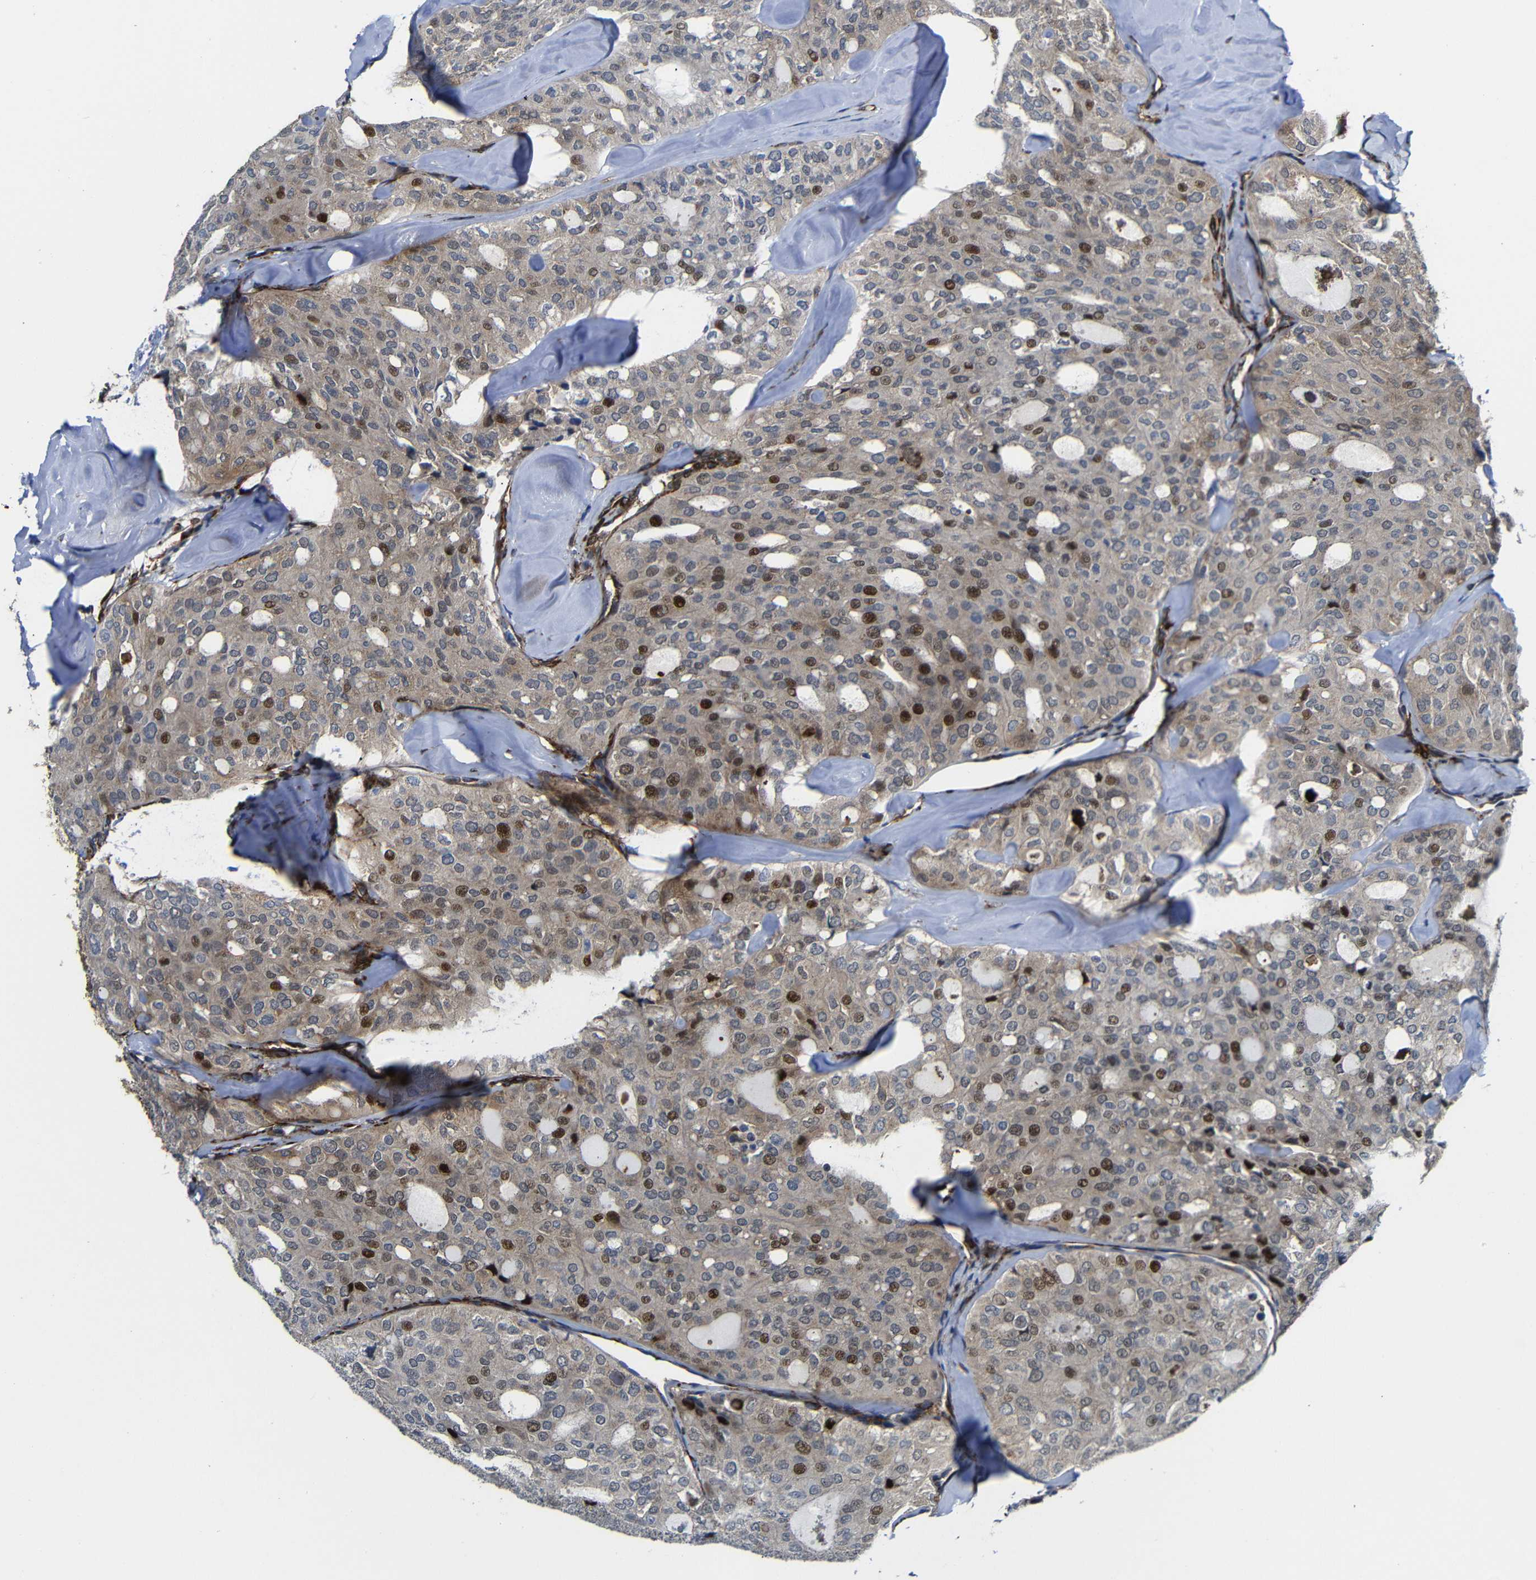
{"staining": {"intensity": "moderate", "quantity": "25%-75%", "location": "cytoplasmic/membranous,nuclear"}, "tissue": "thyroid cancer", "cell_type": "Tumor cells", "image_type": "cancer", "snomed": [{"axis": "morphology", "description": "Follicular adenoma carcinoma, NOS"}, {"axis": "topography", "description": "Thyroid gland"}], "caption": "IHC (DAB (3,3'-diaminobenzidine)) staining of thyroid cancer reveals moderate cytoplasmic/membranous and nuclear protein positivity in approximately 25%-75% of tumor cells.", "gene": "PARP14", "patient": {"sex": "male", "age": 75}}